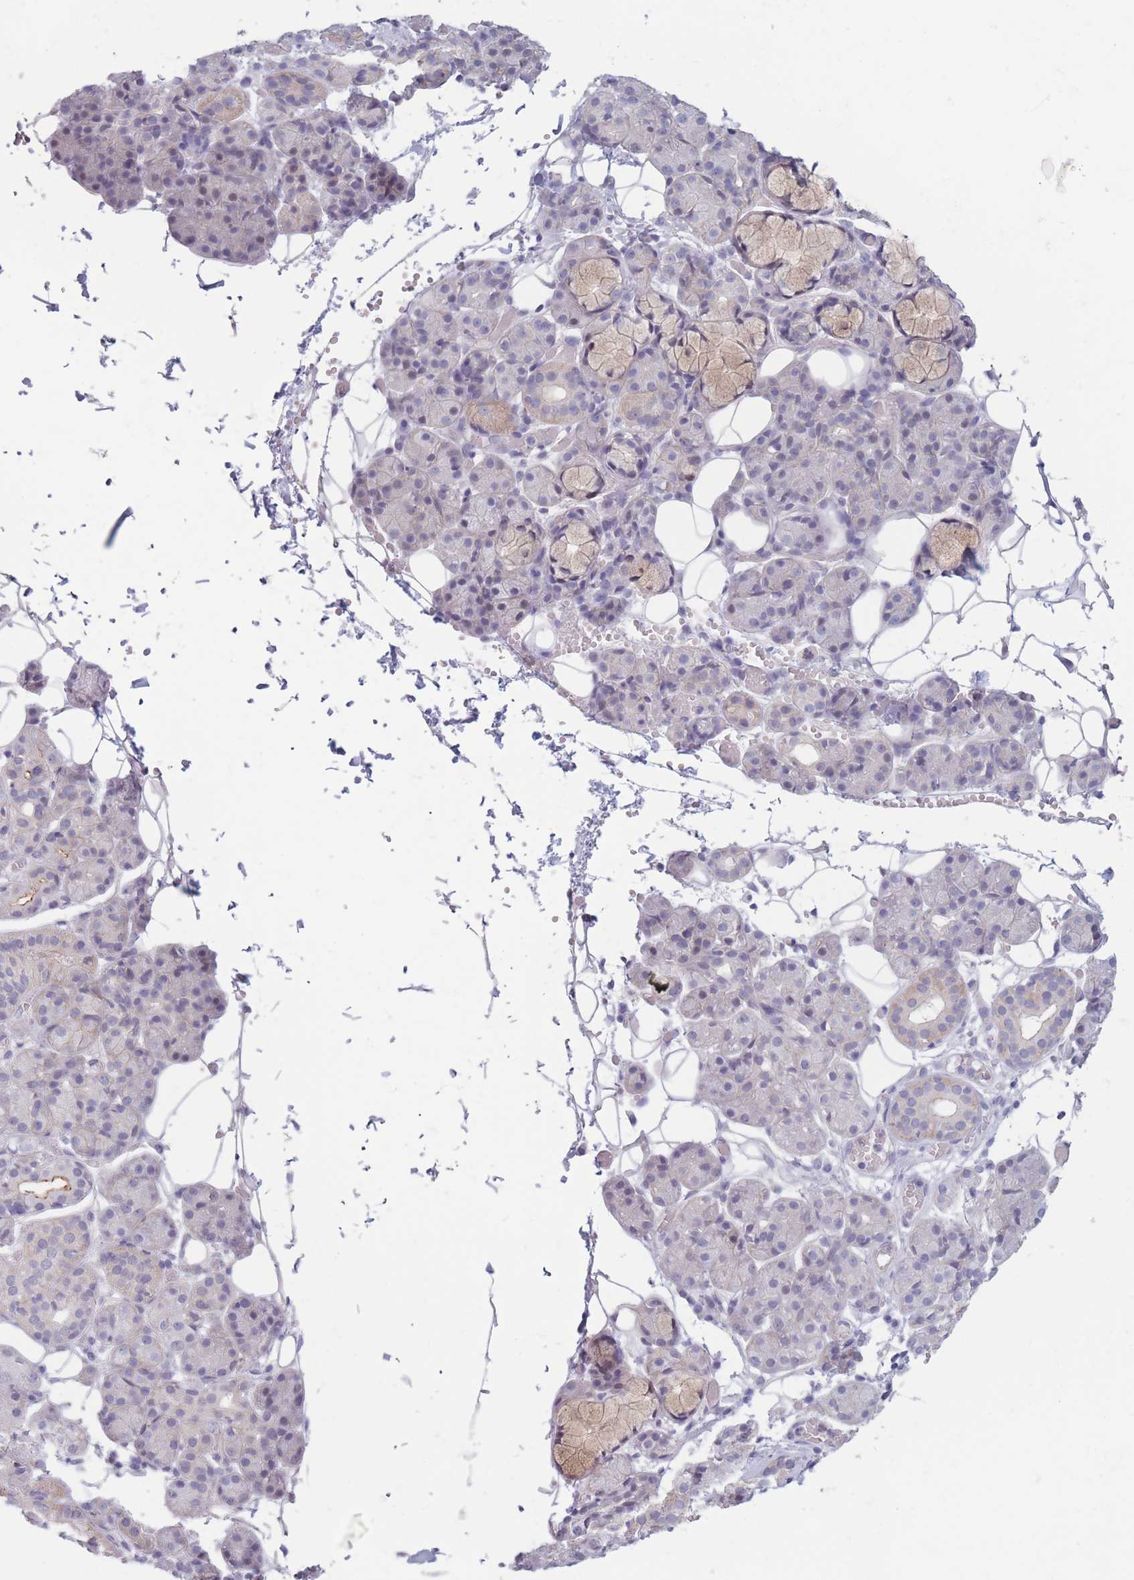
{"staining": {"intensity": "weak", "quantity": "<25%", "location": "cytoplasmic/membranous"}, "tissue": "salivary gland", "cell_type": "Glandular cells", "image_type": "normal", "snomed": [{"axis": "morphology", "description": "Normal tissue, NOS"}, {"axis": "topography", "description": "Salivary gland"}], "caption": "The histopathology image exhibits no staining of glandular cells in normal salivary gland. Nuclei are stained in blue.", "gene": "PODXL", "patient": {"sex": "male", "age": 63}}